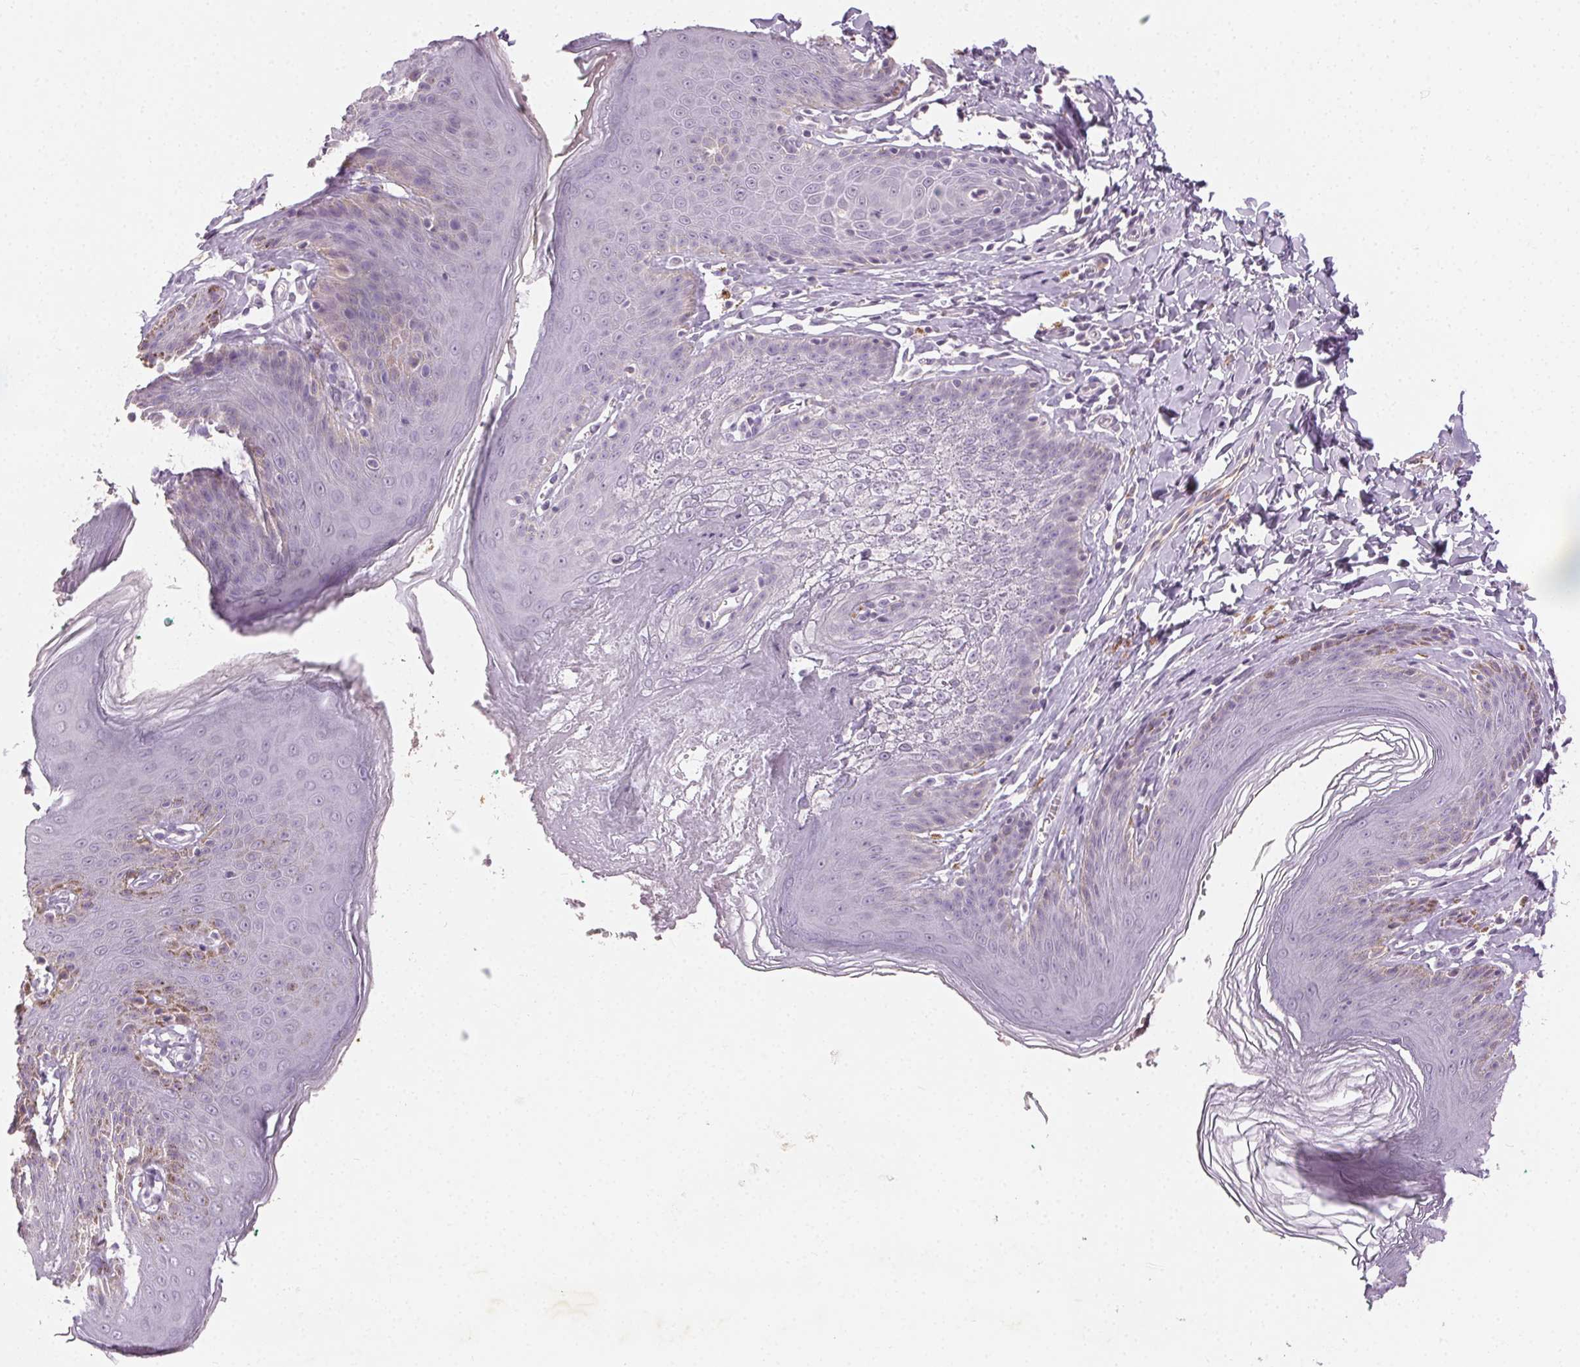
{"staining": {"intensity": "negative", "quantity": "none", "location": "none"}, "tissue": "skin", "cell_type": "Epidermal cells", "image_type": "normal", "snomed": [{"axis": "morphology", "description": "Normal tissue, NOS"}, {"axis": "topography", "description": "Vulva"}, {"axis": "topography", "description": "Peripheral nerve tissue"}], "caption": "This photomicrograph is of unremarkable skin stained with immunohistochemistry (IHC) to label a protein in brown with the nuclei are counter-stained blue. There is no positivity in epidermal cells. (DAB immunohistochemistry (IHC) with hematoxylin counter stain).", "gene": "CLTRN", "patient": {"sex": "female", "age": 66}}